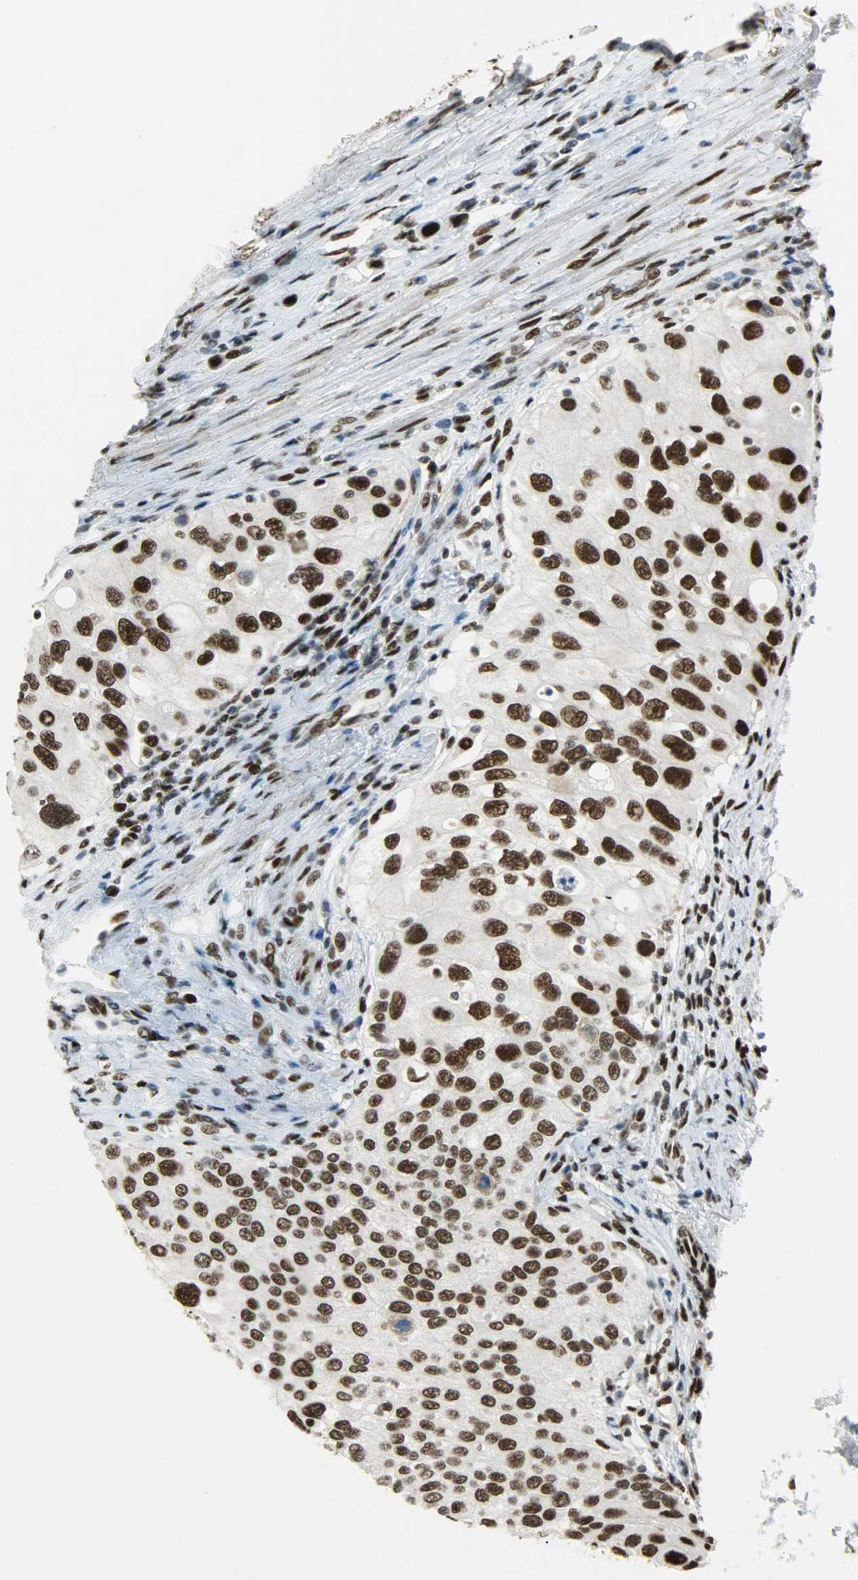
{"staining": {"intensity": "strong", "quantity": ">75%", "location": "nuclear"}, "tissue": "urothelial cancer", "cell_type": "Tumor cells", "image_type": "cancer", "snomed": [{"axis": "morphology", "description": "Urothelial carcinoma, High grade"}, {"axis": "topography", "description": "Urinary bladder"}], "caption": "Tumor cells reveal high levels of strong nuclear staining in about >75% of cells in human urothelial carcinoma (high-grade). (Brightfield microscopy of DAB IHC at high magnification).", "gene": "SSB", "patient": {"sex": "female", "age": 56}}